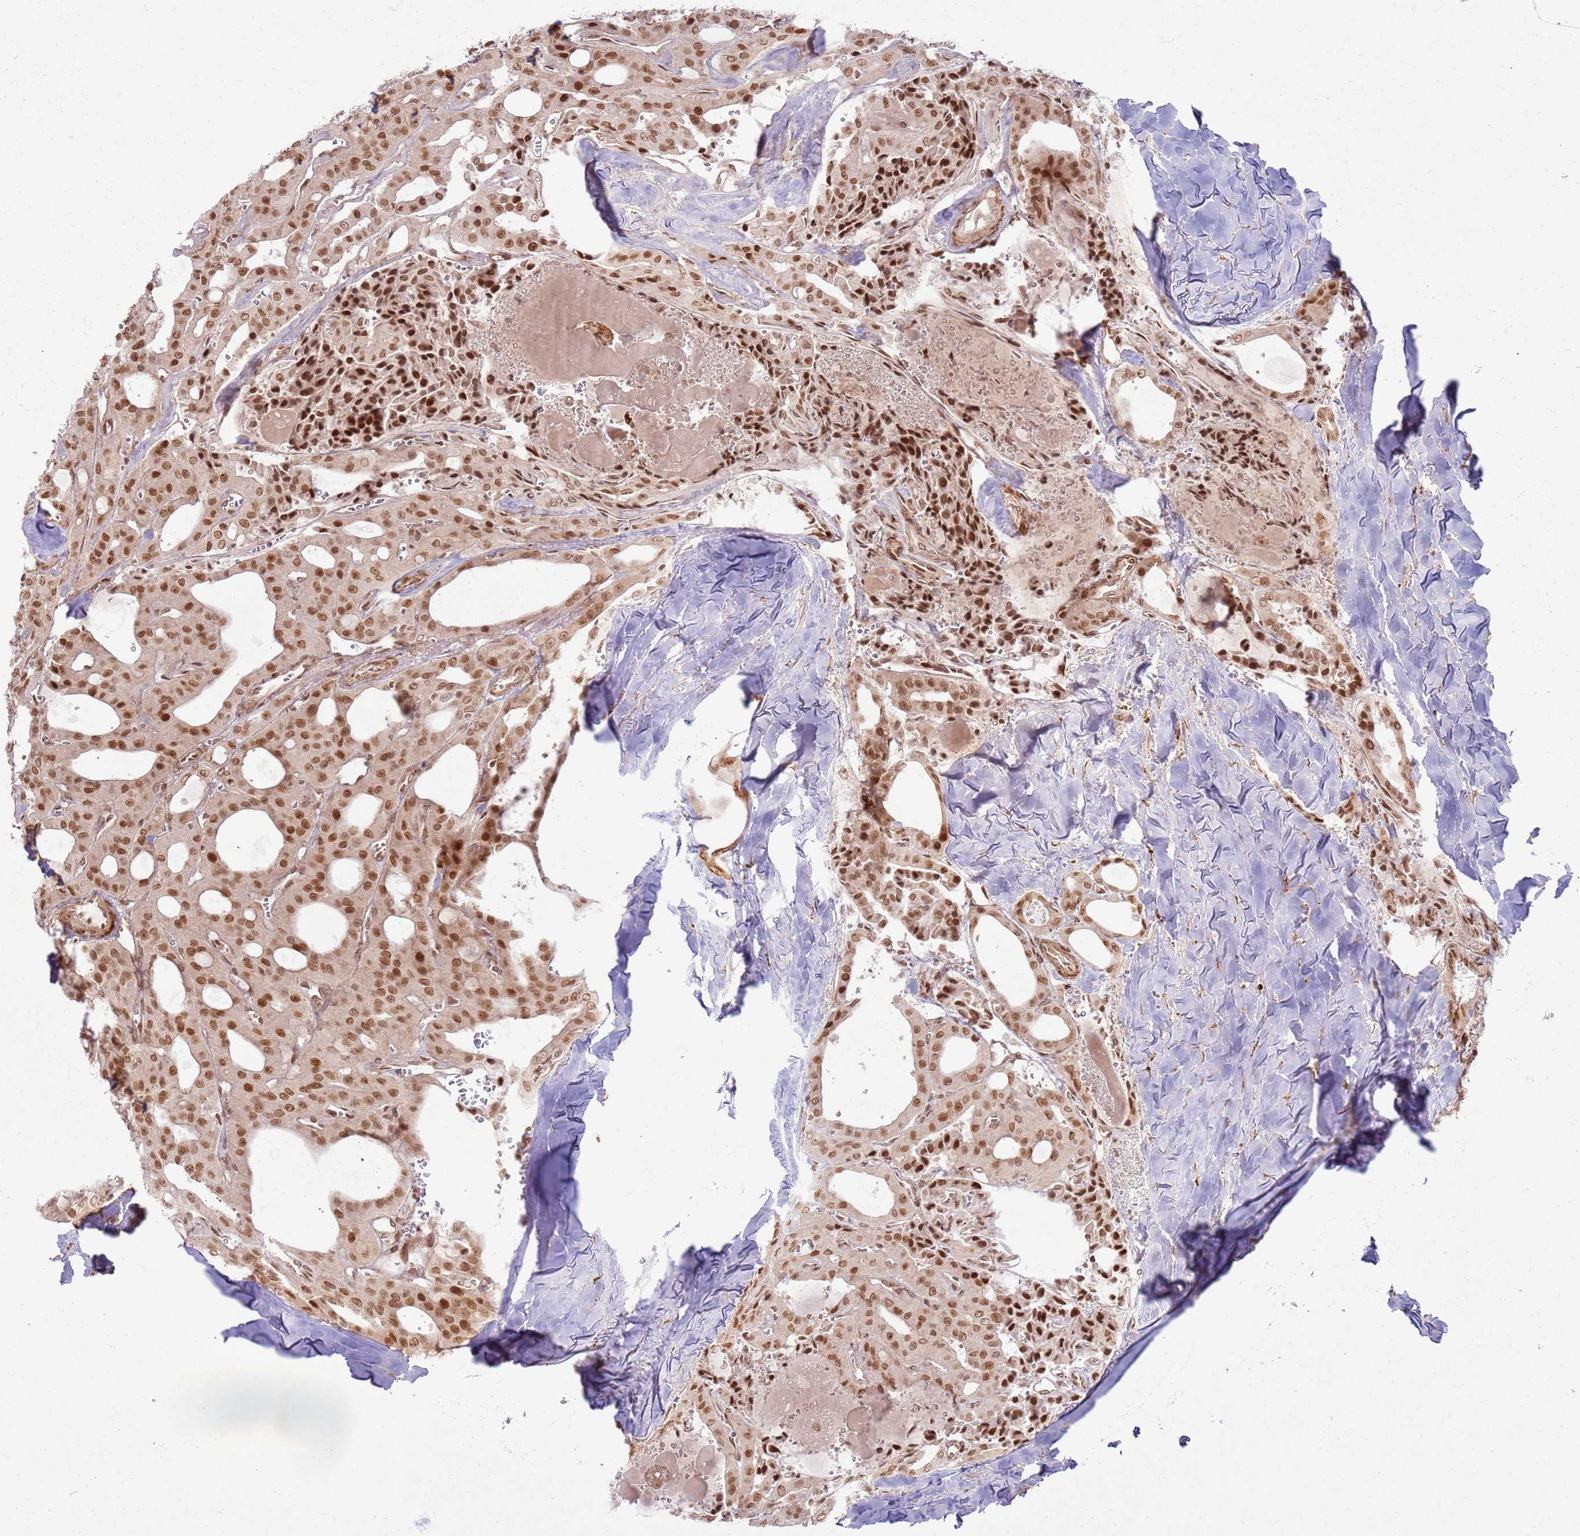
{"staining": {"intensity": "strong", "quantity": ">75%", "location": "nuclear"}, "tissue": "thyroid cancer", "cell_type": "Tumor cells", "image_type": "cancer", "snomed": [{"axis": "morphology", "description": "Papillary adenocarcinoma, NOS"}, {"axis": "topography", "description": "Thyroid gland"}], "caption": "This micrograph shows thyroid papillary adenocarcinoma stained with immunohistochemistry to label a protein in brown. The nuclear of tumor cells show strong positivity for the protein. Nuclei are counter-stained blue.", "gene": "KLHL36", "patient": {"sex": "male", "age": 52}}